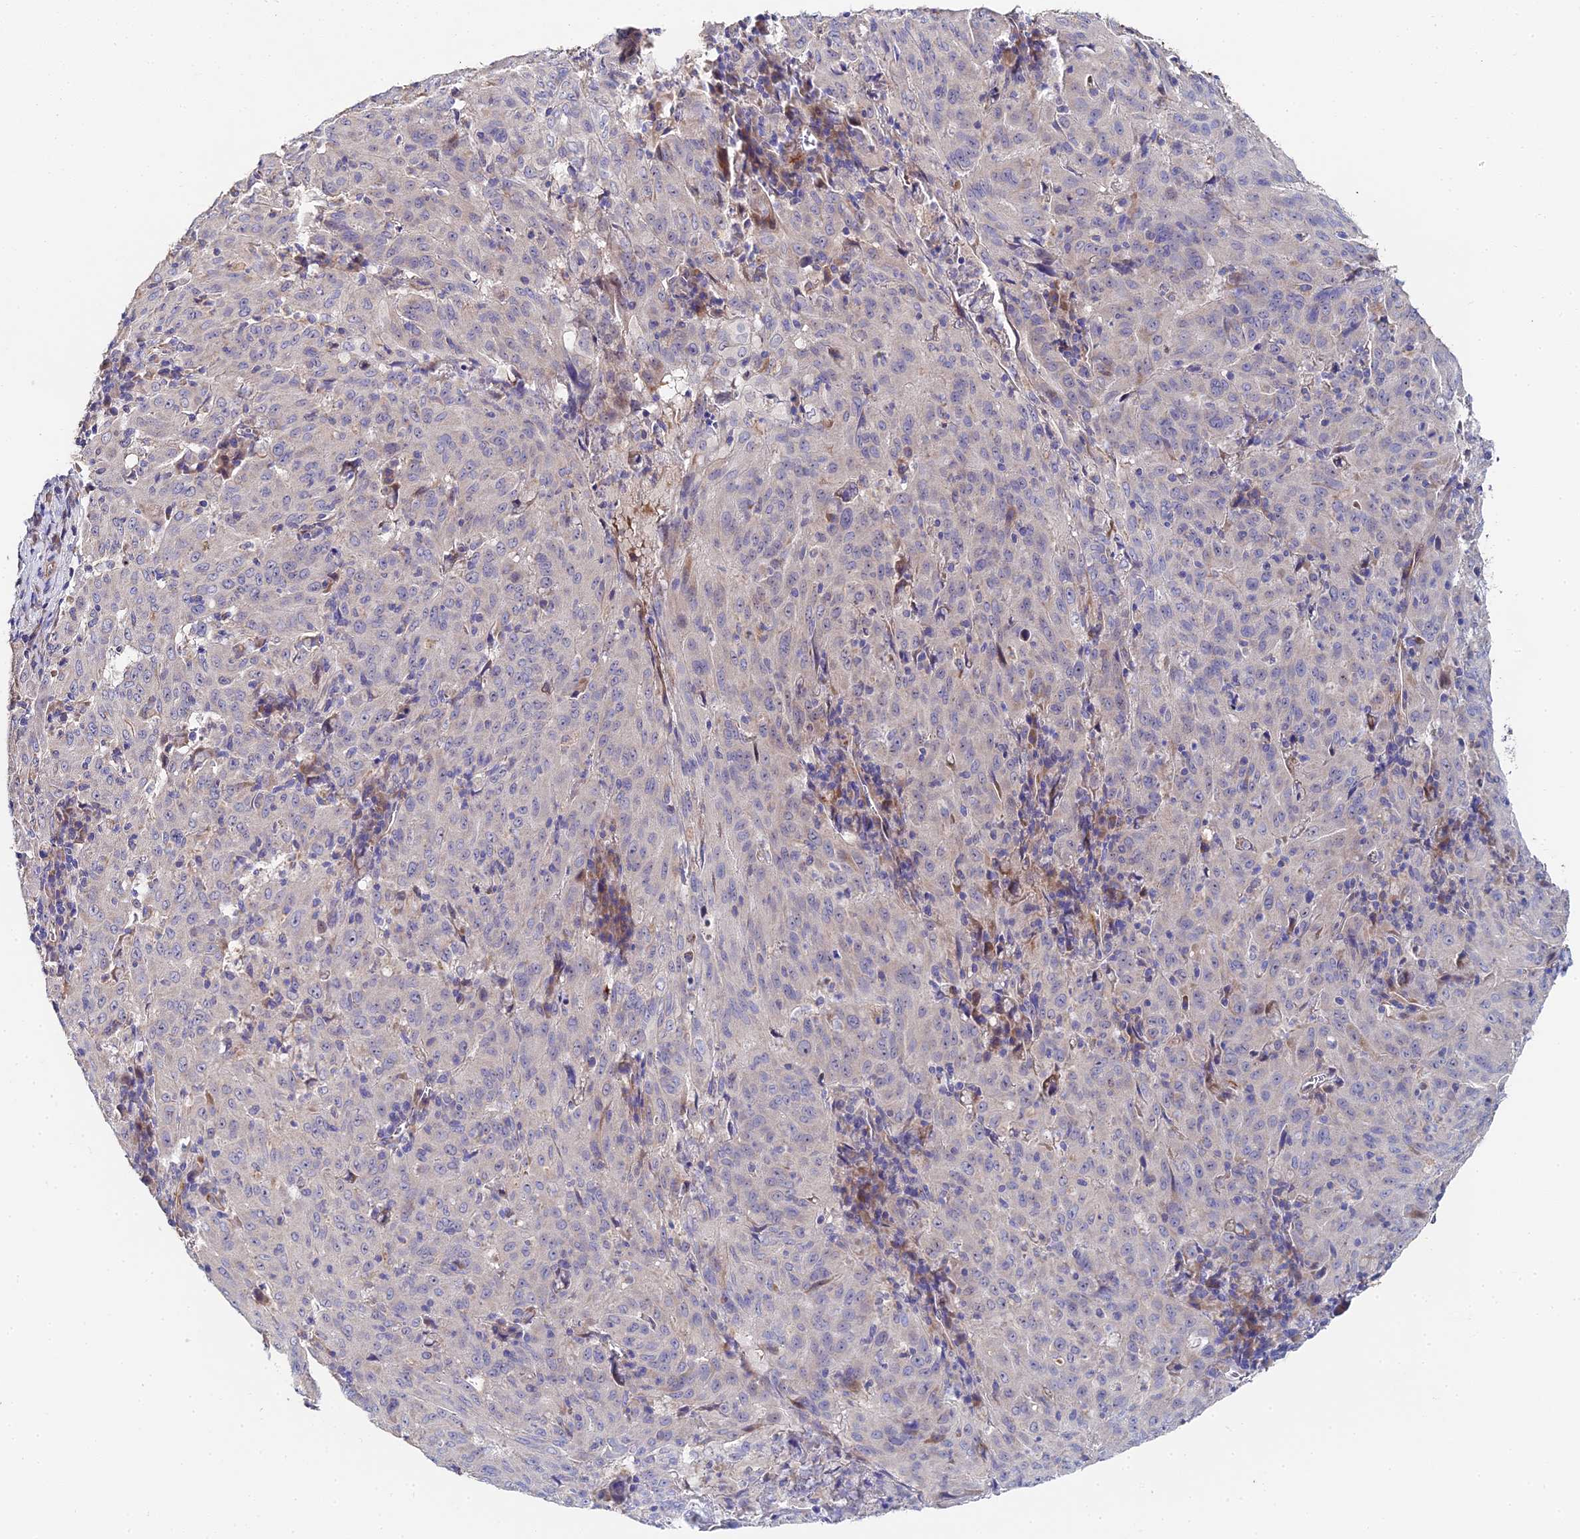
{"staining": {"intensity": "negative", "quantity": "none", "location": "none"}, "tissue": "pancreatic cancer", "cell_type": "Tumor cells", "image_type": "cancer", "snomed": [{"axis": "morphology", "description": "Adenocarcinoma, NOS"}, {"axis": "topography", "description": "Pancreas"}], "caption": "Human pancreatic cancer (adenocarcinoma) stained for a protein using IHC exhibits no staining in tumor cells.", "gene": "ENSG00000268674", "patient": {"sex": "male", "age": 63}}